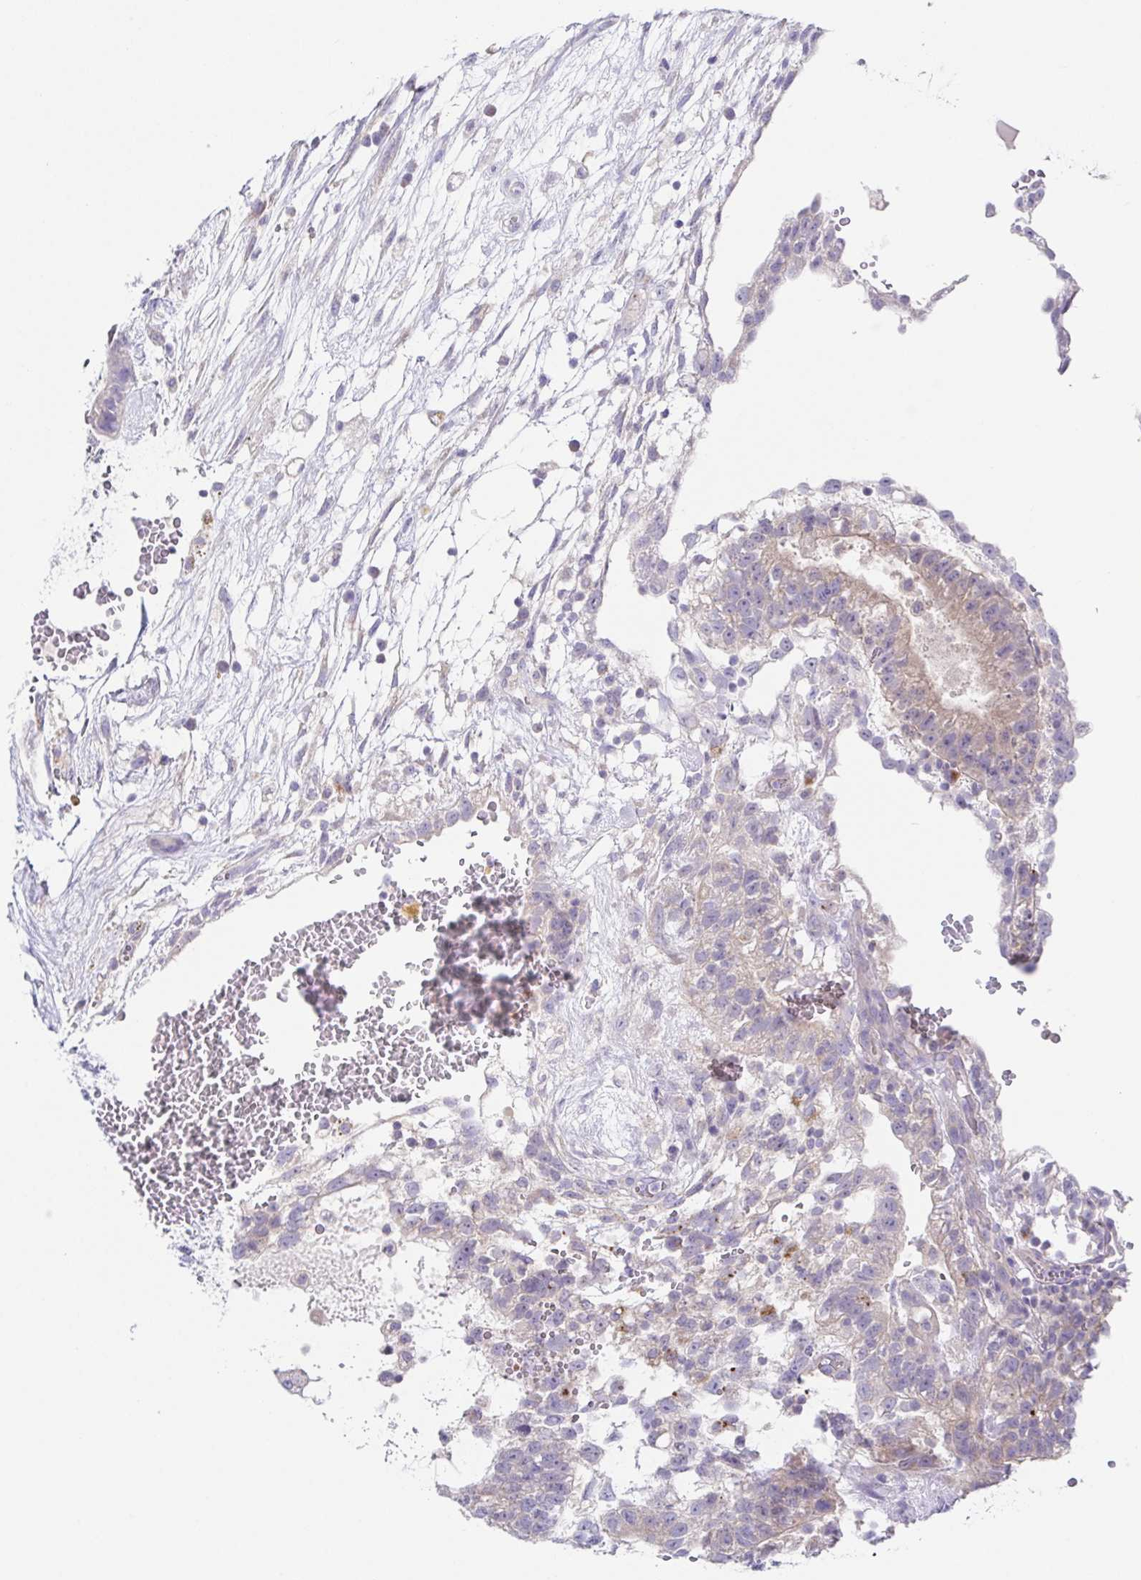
{"staining": {"intensity": "weak", "quantity": "<25%", "location": "cytoplasmic/membranous"}, "tissue": "testis cancer", "cell_type": "Tumor cells", "image_type": "cancer", "snomed": [{"axis": "morphology", "description": "Normal tissue, NOS"}, {"axis": "morphology", "description": "Carcinoma, Embryonal, NOS"}, {"axis": "topography", "description": "Testis"}], "caption": "An immunohistochemistry (IHC) photomicrograph of testis cancer is shown. There is no staining in tumor cells of testis cancer.", "gene": "HTR2A", "patient": {"sex": "male", "age": 32}}